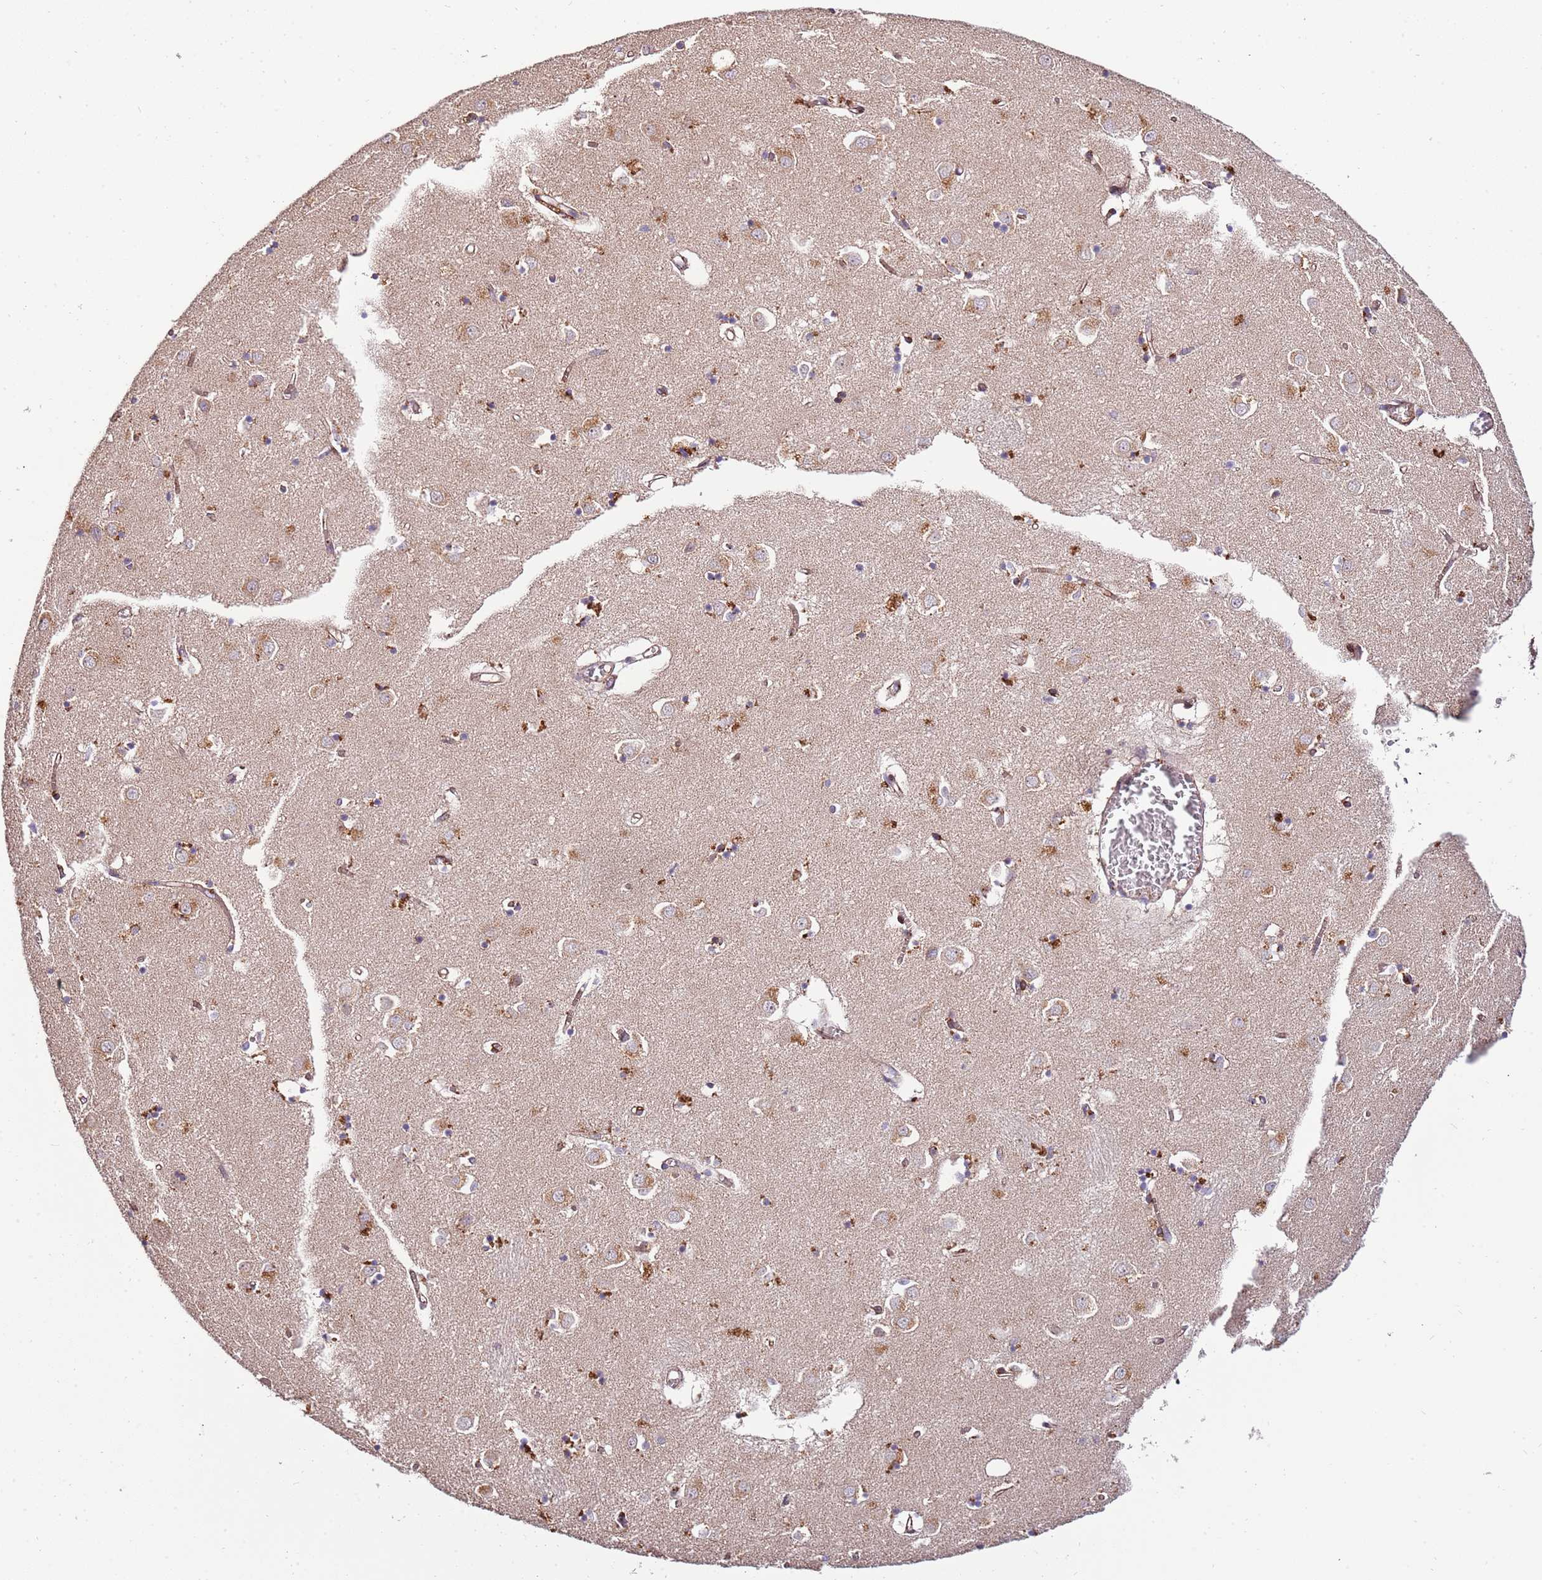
{"staining": {"intensity": "negative", "quantity": "none", "location": "none"}, "tissue": "caudate", "cell_type": "Glial cells", "image_type": "normal", "snomed": [{"axis": "morphology", "description": "Normal tissue, NOS"}, {"axis": "topography", "description": "Lateral ventricle wall"}], "caption": "DAB immunohistochemical staining of benign human caudate demonstrates no significant positivity in glial cells. The staining was performed using DAB (3,3'-diaminobenzidine) to visualize the protein expression in brown, while the nuclei were stained in blue with hematoxylin (Magnification: 20x).", "gene": "DOCK6", "patient": {"sex": "male", "age": 70}}